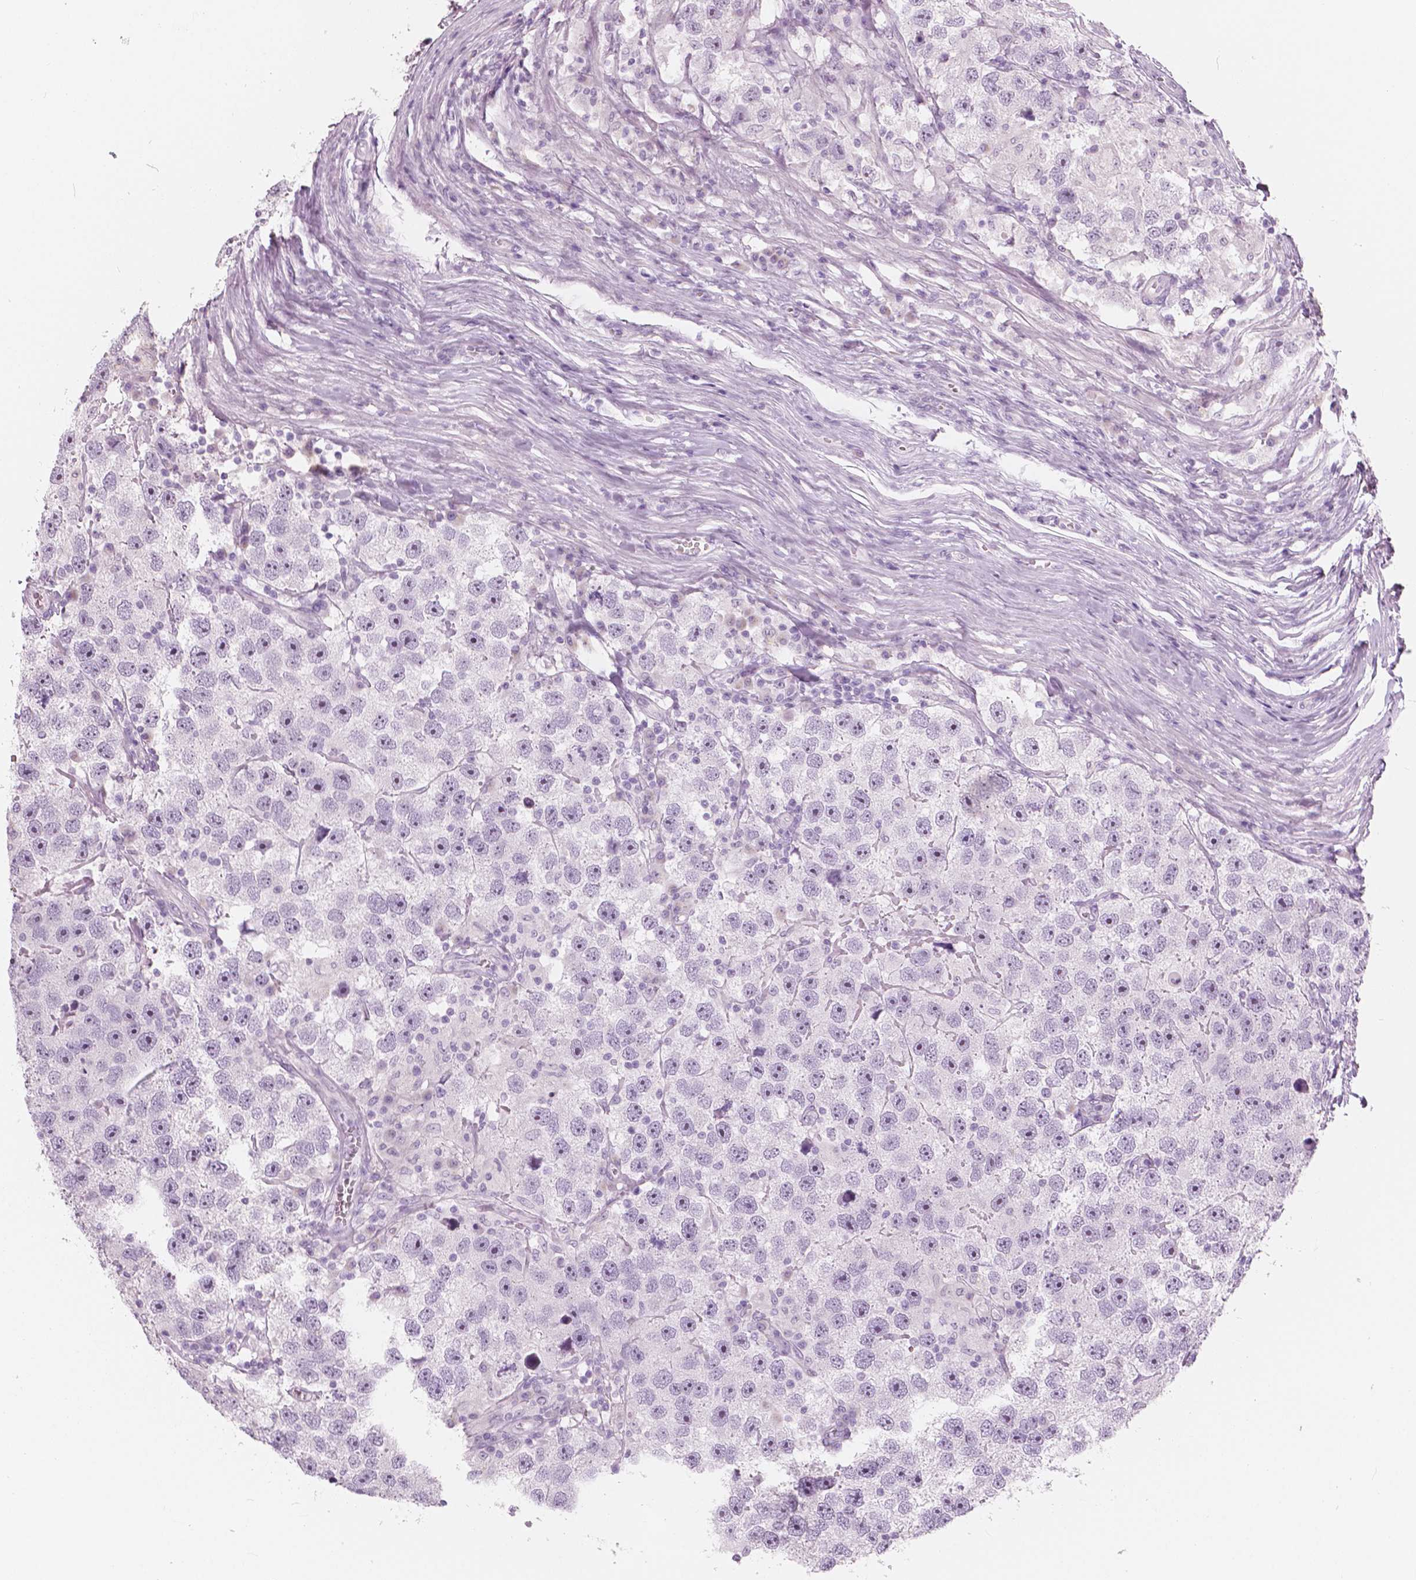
{"staining": {"intensity": "moderate", "quantity": "25%-75%", "location": "nuclear"}, "tissue": "testis cancer", "cell_type": "Tumor cells", "image_type": "cancer", "snomed": [{"axis": "morphology", "description": "Seminoma, NOS"}, {"axis": "topography", "description": "Testis"}], "caption": "Immunohistochemistry (DAB (3,3'-diaminobenzidine)) staining of testis seminoma shows moderate nuclear protein staining in about 25%-75% of tumor cells.", "gene": "A4GNT", "patient": {"sex": "male", "age": 26}}